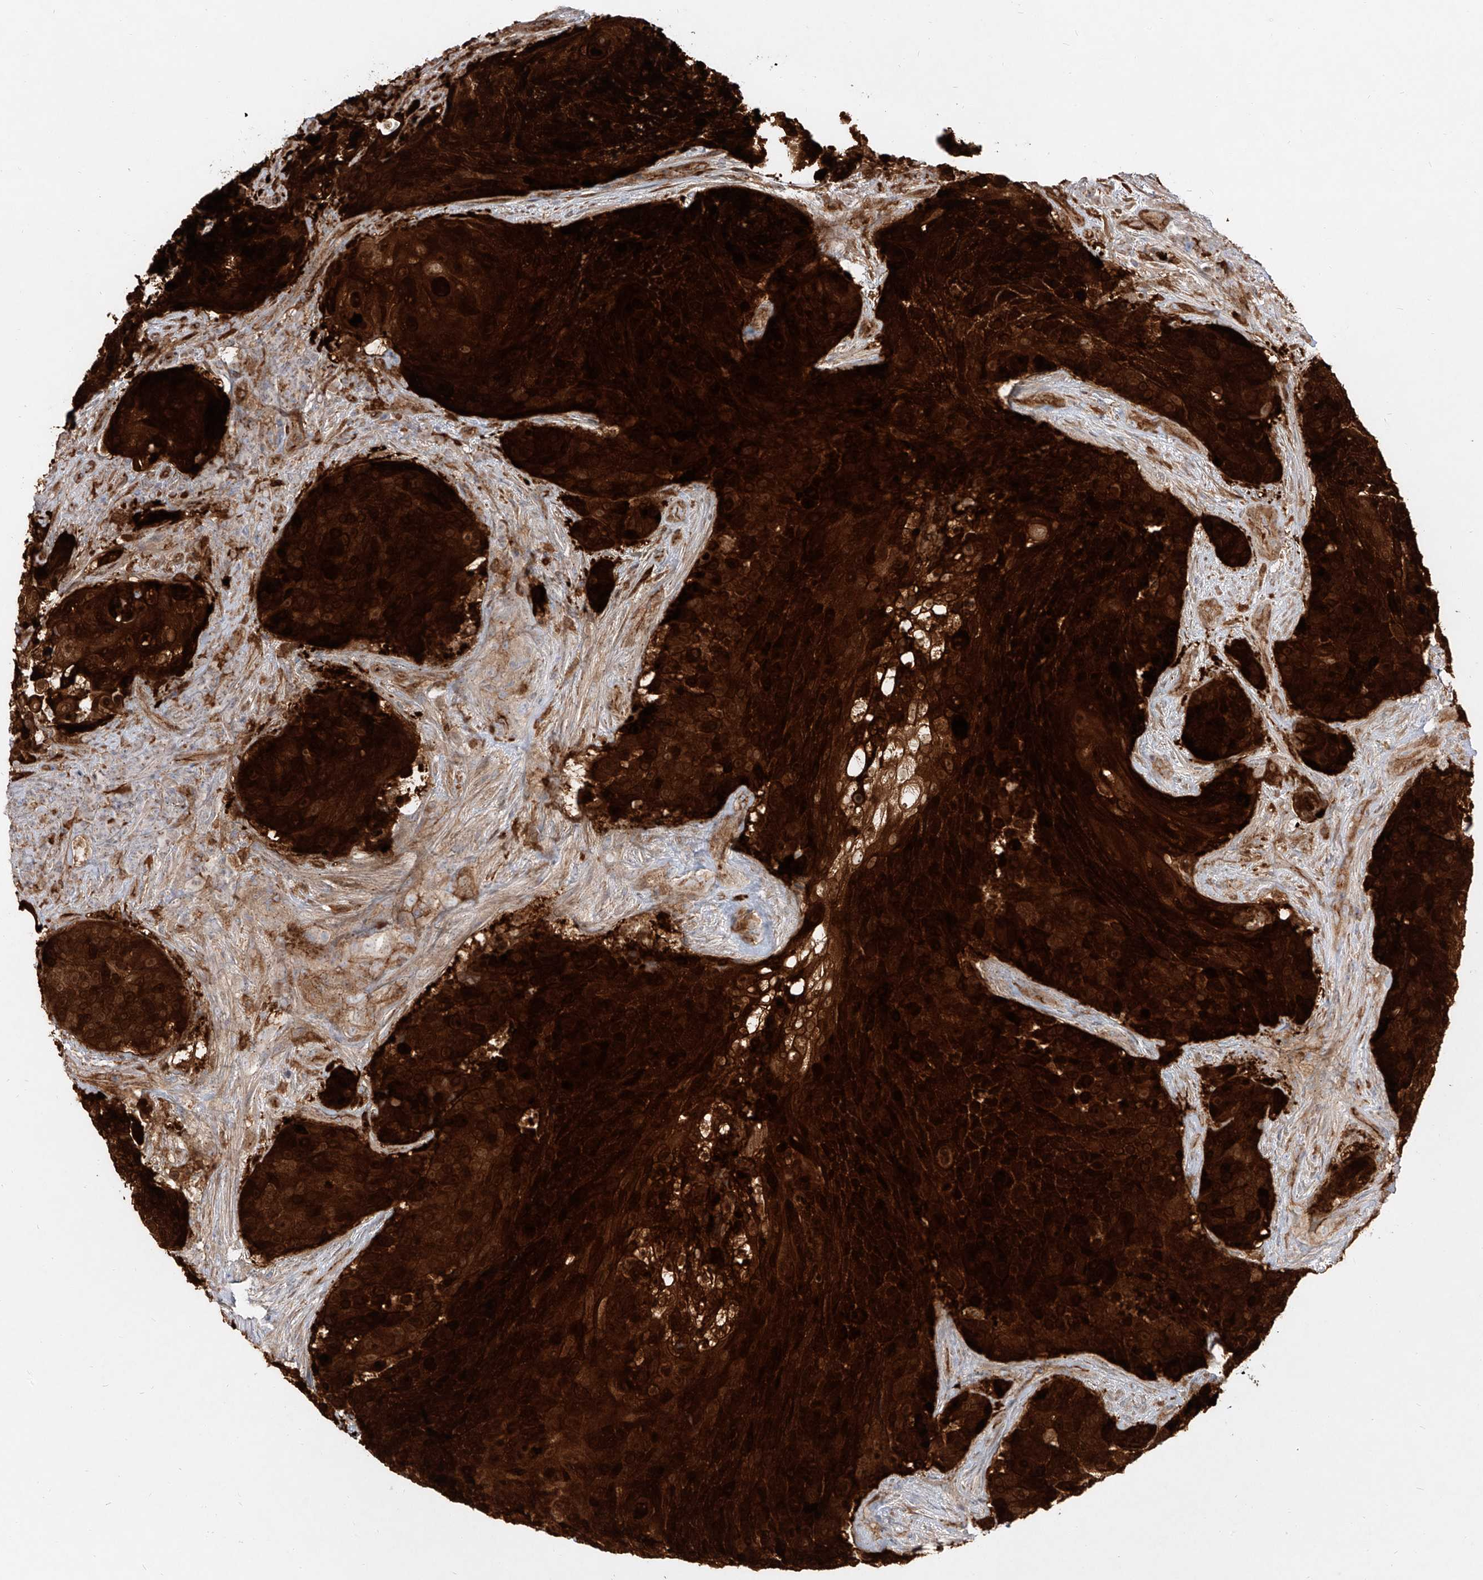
{"staining": {"intensity": "strong", "quantity": ">75%", "location": "cytoplasmic/membranous"}, "tissue": "urothelial cancer", "cell_type": "Tumor cells", "image_type": "cancer", "snomed": [{"axis": "morphology", "description": "Urothelial carcinoma, High grade"}, {"axis": "topography", "description": "Urinary bladder"}], "caption": "About >75% of tumor cells in human urothelial cancer reveal strong cytoplasmic/membranous protein staining as visualized by brown immunohistochemical staining.", "gene": "KYNU", "patient": {"sex": "female", "age": 63}}